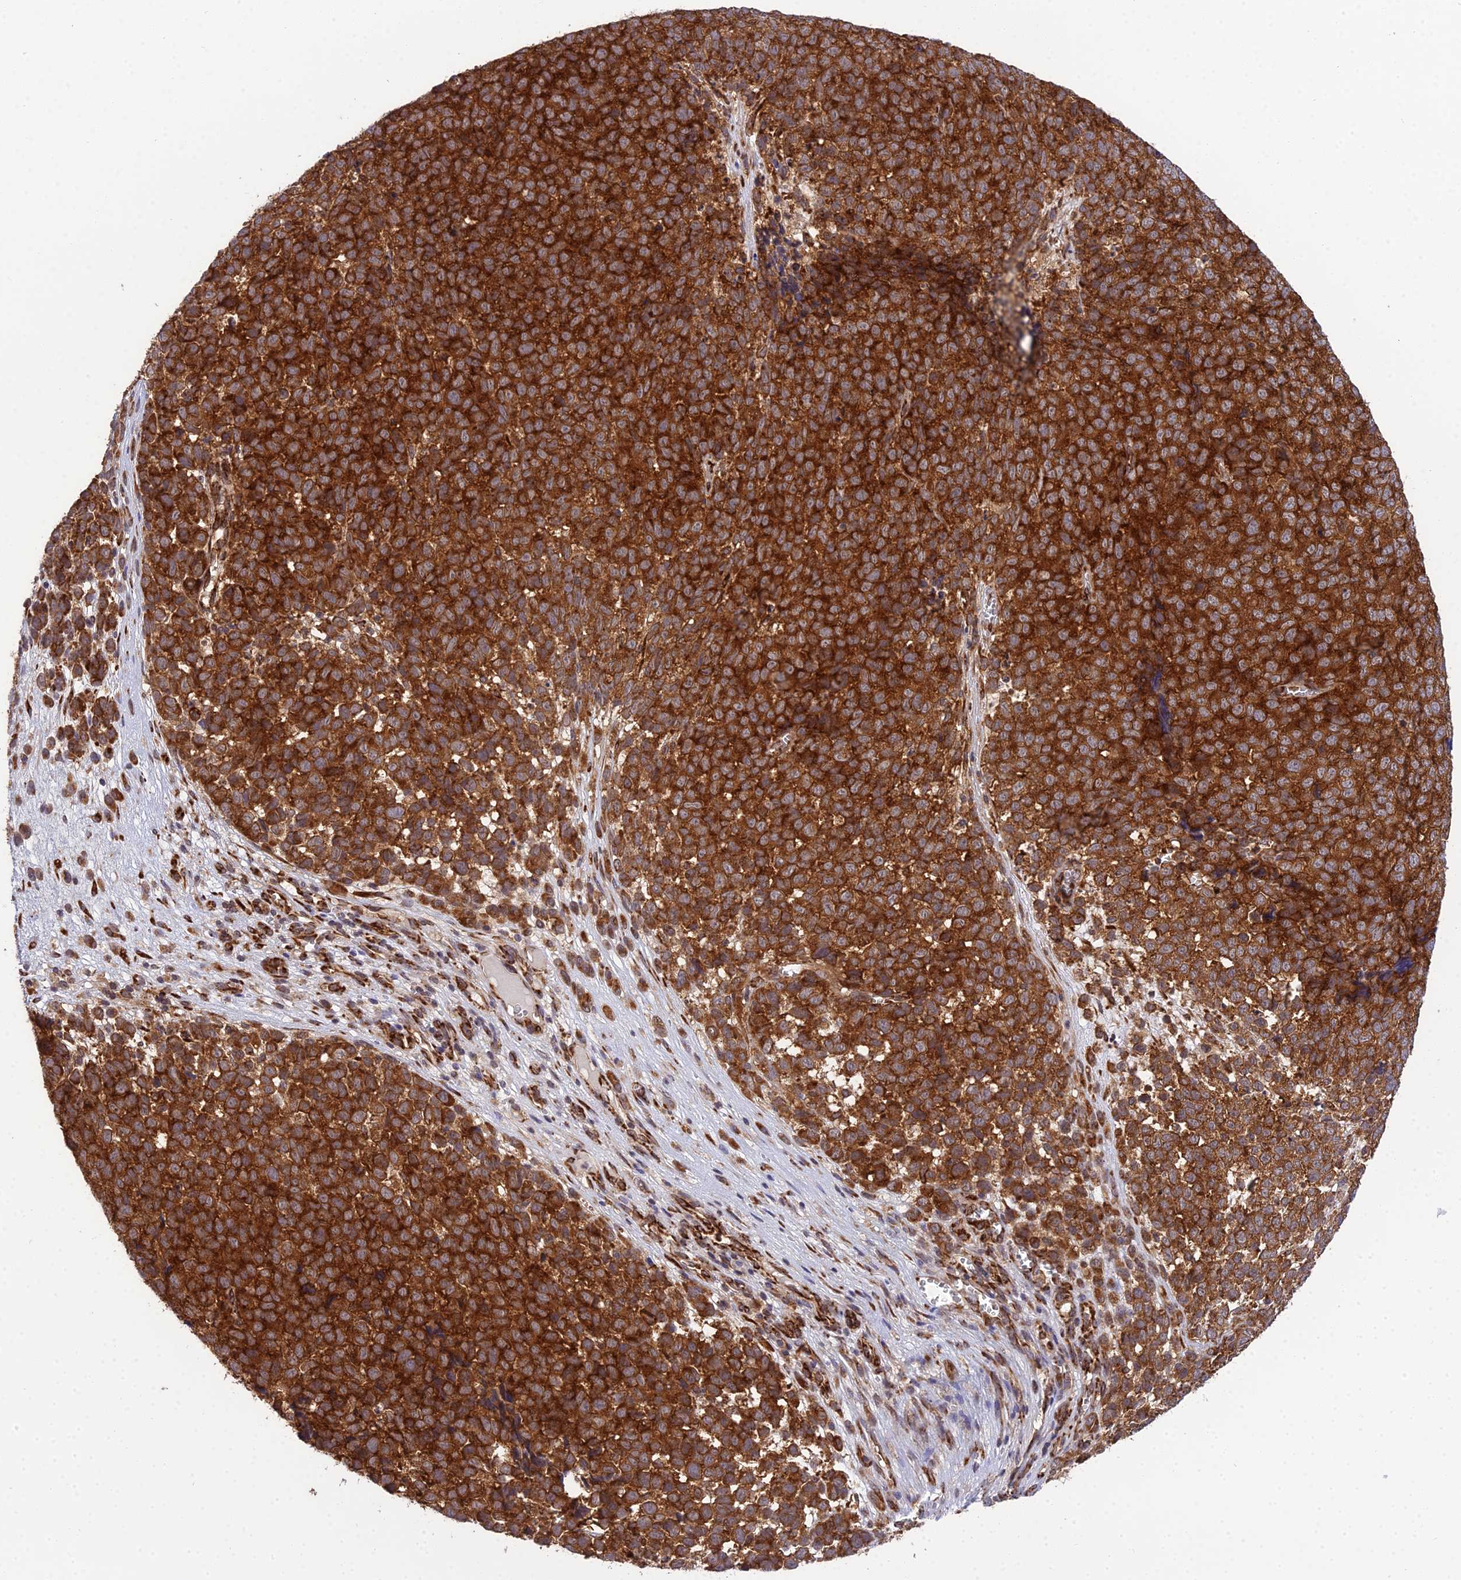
{"staining": {"intensity": "strong", "quantity": ">75%", "location": "cytoplasmic/membranous"}, "tissue": "melanoma", "cell_type": "Tumor cells", "image_type": "cancer", "snomed": [{"axis": "morphology", "description": "Malignant melanoma, NOS"}, {"axis": "topography", "description": "Nose, NOS"}], "caption": "IHC staining of malignant melanoma, which reveals high levels of strong cytoplasmic/membranous expression in about >75% of tumor cells indicating strong cytoplasmic/membranous protein positivity. The staining was performed using DAB (3,3'-diaminobenzidine) (brown) for protein detection and nuclei were counterstained in hematoxylin (blue).", "gene": "DHCR7", "patient": {"sex": "female", "age": 48}}